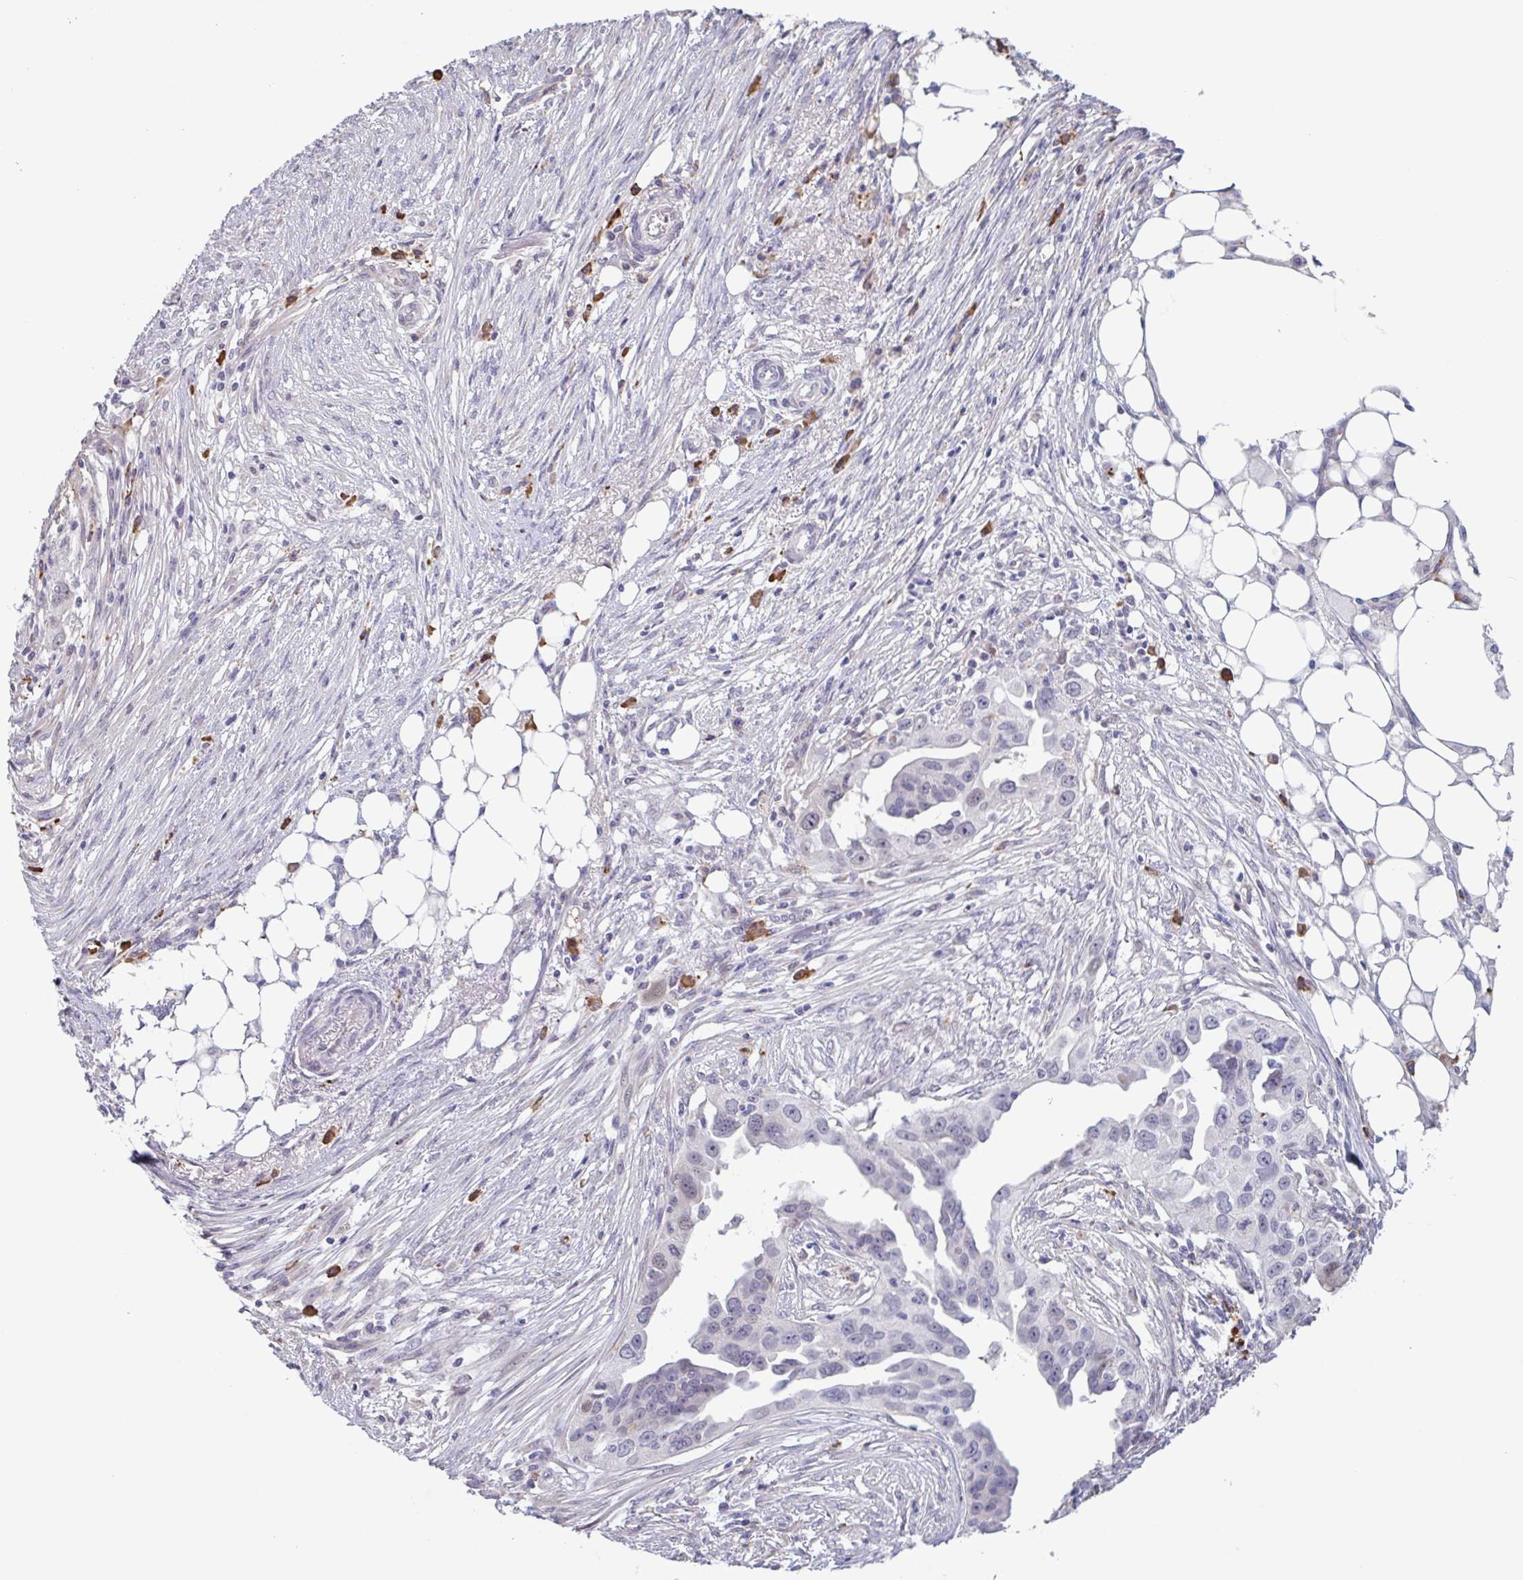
{"staining": {"intensity": "weak", "quantity": "<25%", "location": "nuclear"}, "tissue": "ovarian cancer", "cell_type": "Tumor cells", "image_type": "cancer", "snomed": [{"axis": "morphology", "description": "Carcinoma, endometroid"}, {"axis": "morphology", "description": "Cystadenocarcinoma, serous, NOS"}, {"axis": "topography", "description": "Ovary"}], "caption": "Endometroid carcinoma (ovarian) was stained to show a protein in brown. There is no significant expression in tumor cells.", "gene": "TAF1D", "patient": {"sex": "female", "age": 45}}